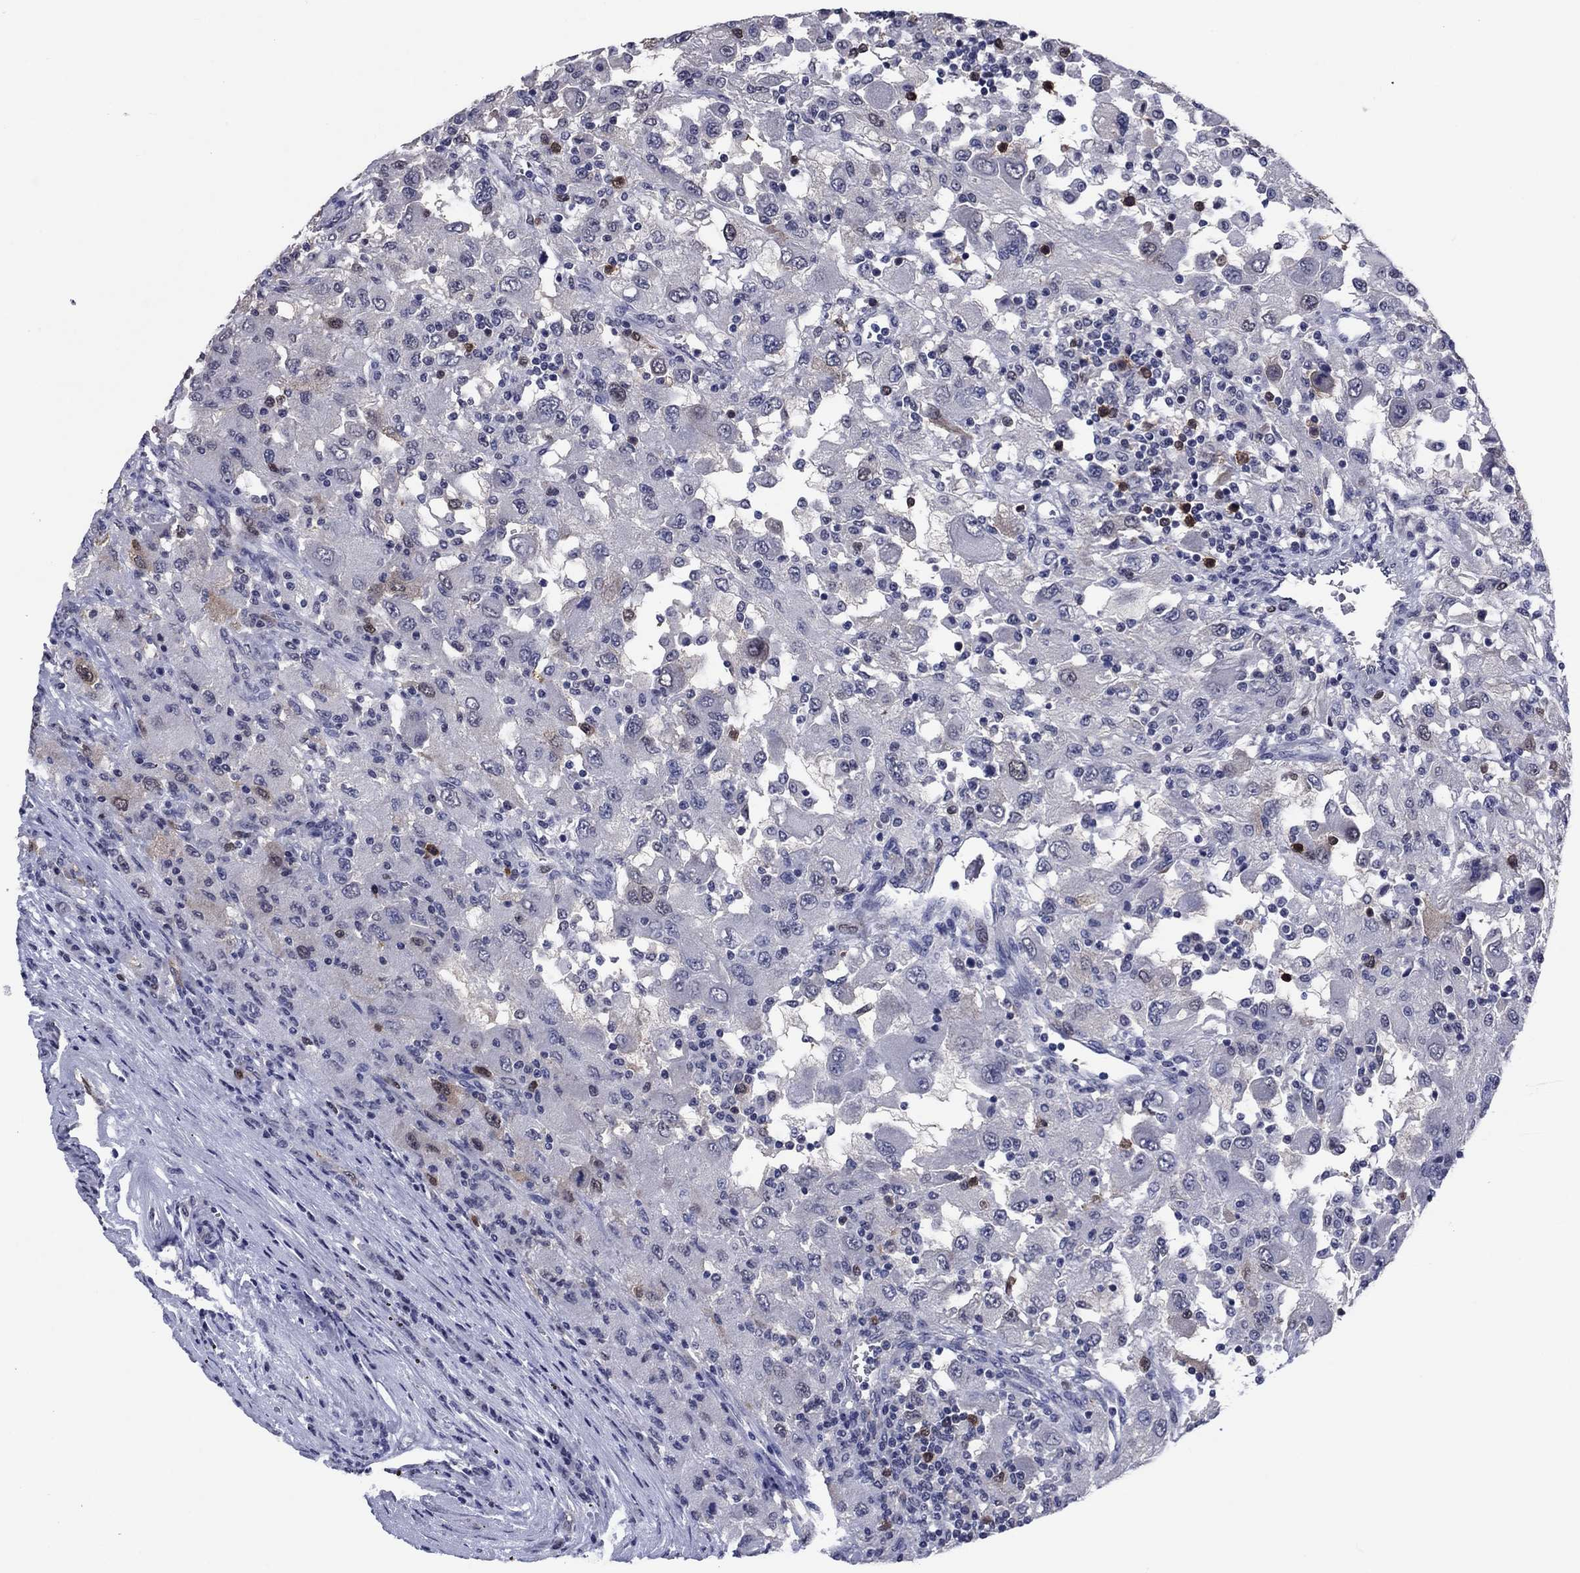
{"staining": {"intensity": "weak", "quantity": "<25%", "location": "cytoplasmic/membranous"}, "tissue": "renal cancer", "cell_type": "Tumor cells", "image_type": "cancer", "snomed": [{"axis": "morphology", "description": "Adenocarcinoma, NOS"}, {"axis": "topography", "description": "Kidney"}], "caption": "An IHC micrograph of renal cancer is shown. There is no staining in tumor cells of renal cancer.", "gene": "TYMS", "patient": {"sex": "female", "age": 67}}